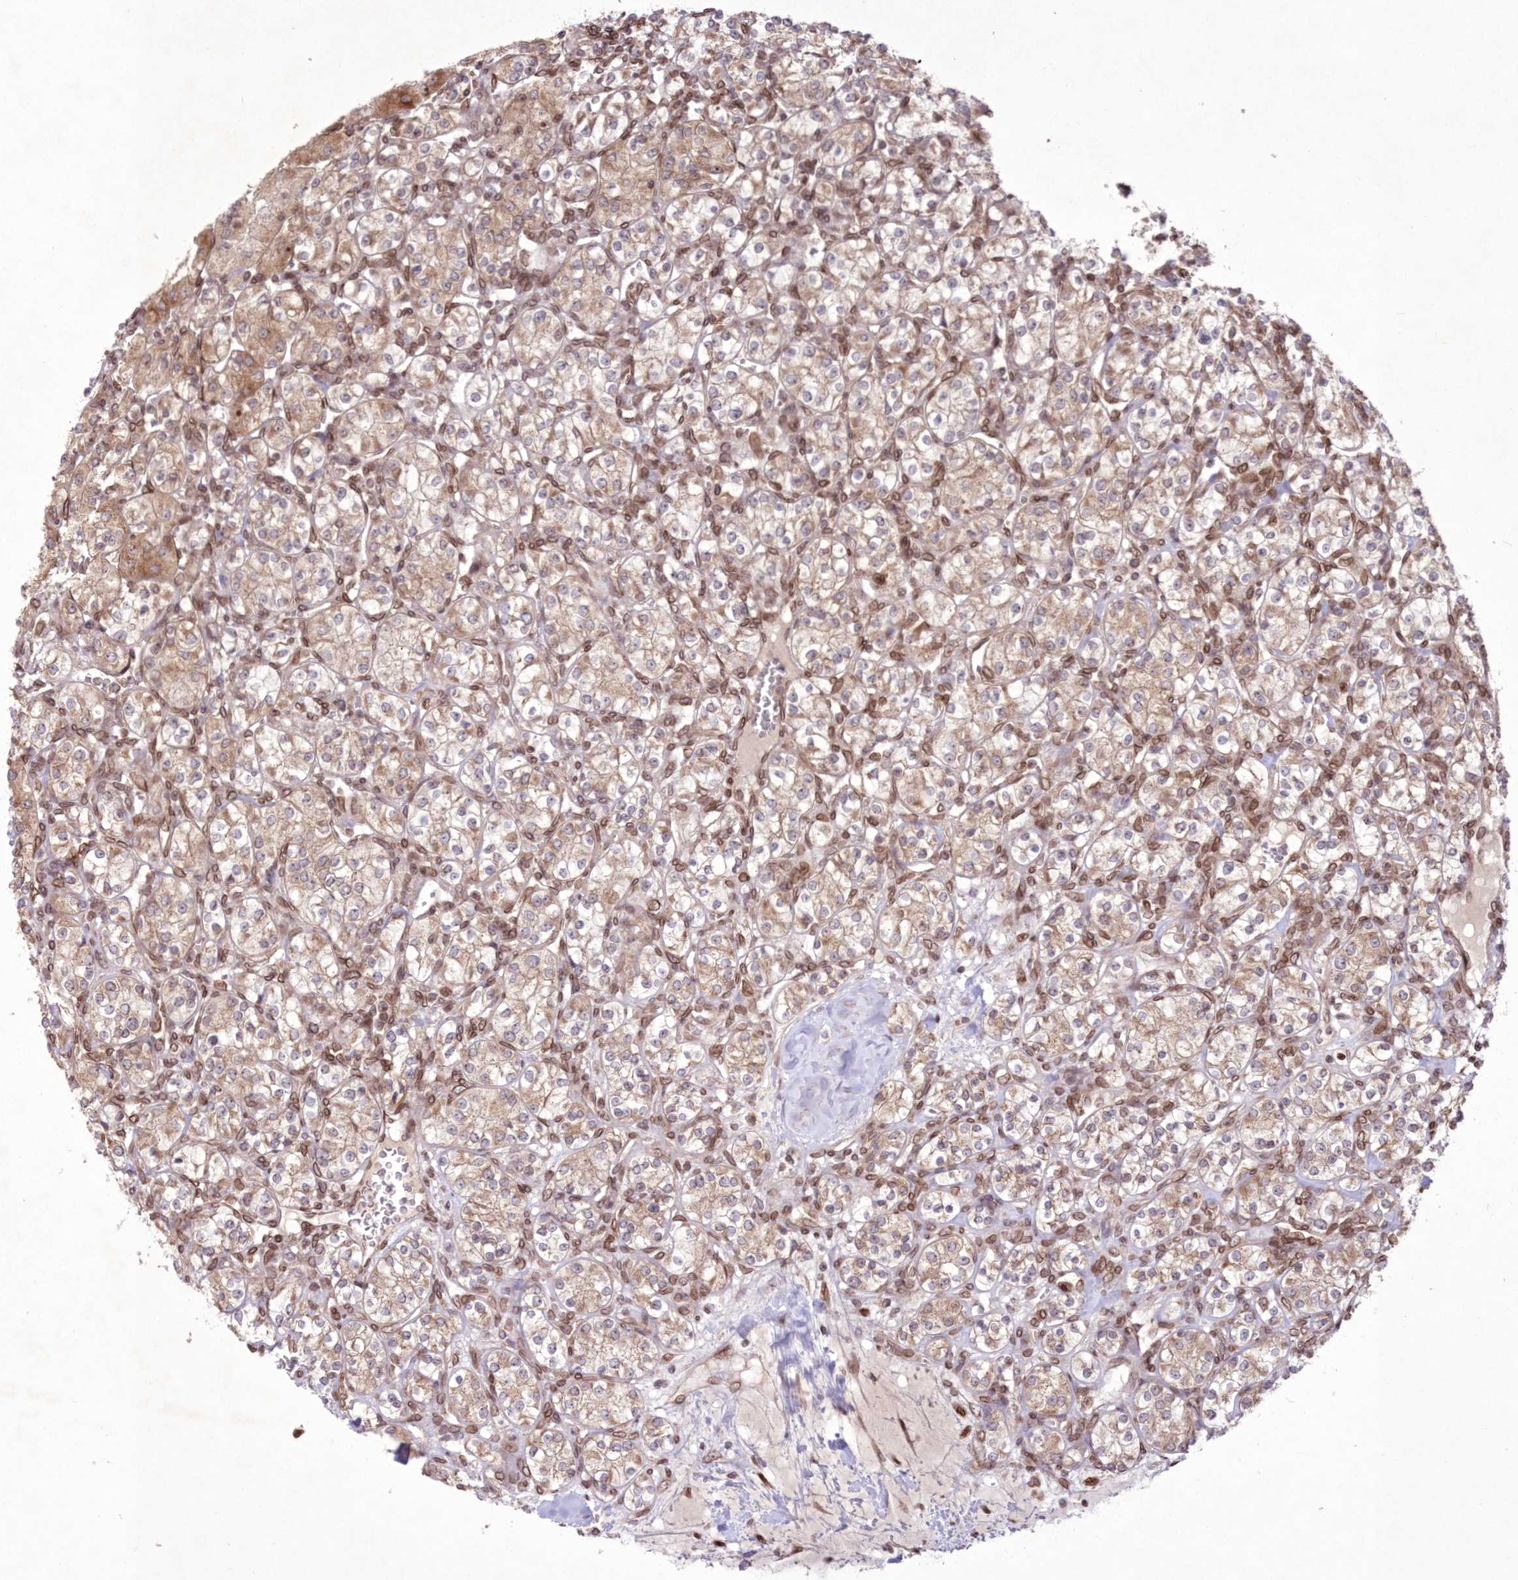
{"staining": {"intensity": "weak", "quantity": ">75%", "location": "cytoplasmic/membranous"}, "tissue": "renal cancer", "cell_type": "Tumor cells", "image_type": "cancer", "snomed": [{"axis": "morphology", "description": "Adenocarcinoma, NOS"}, {"axis": "topography", "description": "Kidney"}], "caption": "Immunohistochemical staining of human renal adenocarcinoma demonstrates low levels of weak cytoplasmic/membranous positivity in approximately >75% of tumor cells. (Stains: DAB (3,3'-diaminobenzidine) in brown, nuclei in blue, Microscopy: brightfield microscopy at high magnification).", "gene": "DNAJC27", "patient": {"sex": "male", "age": 77}}